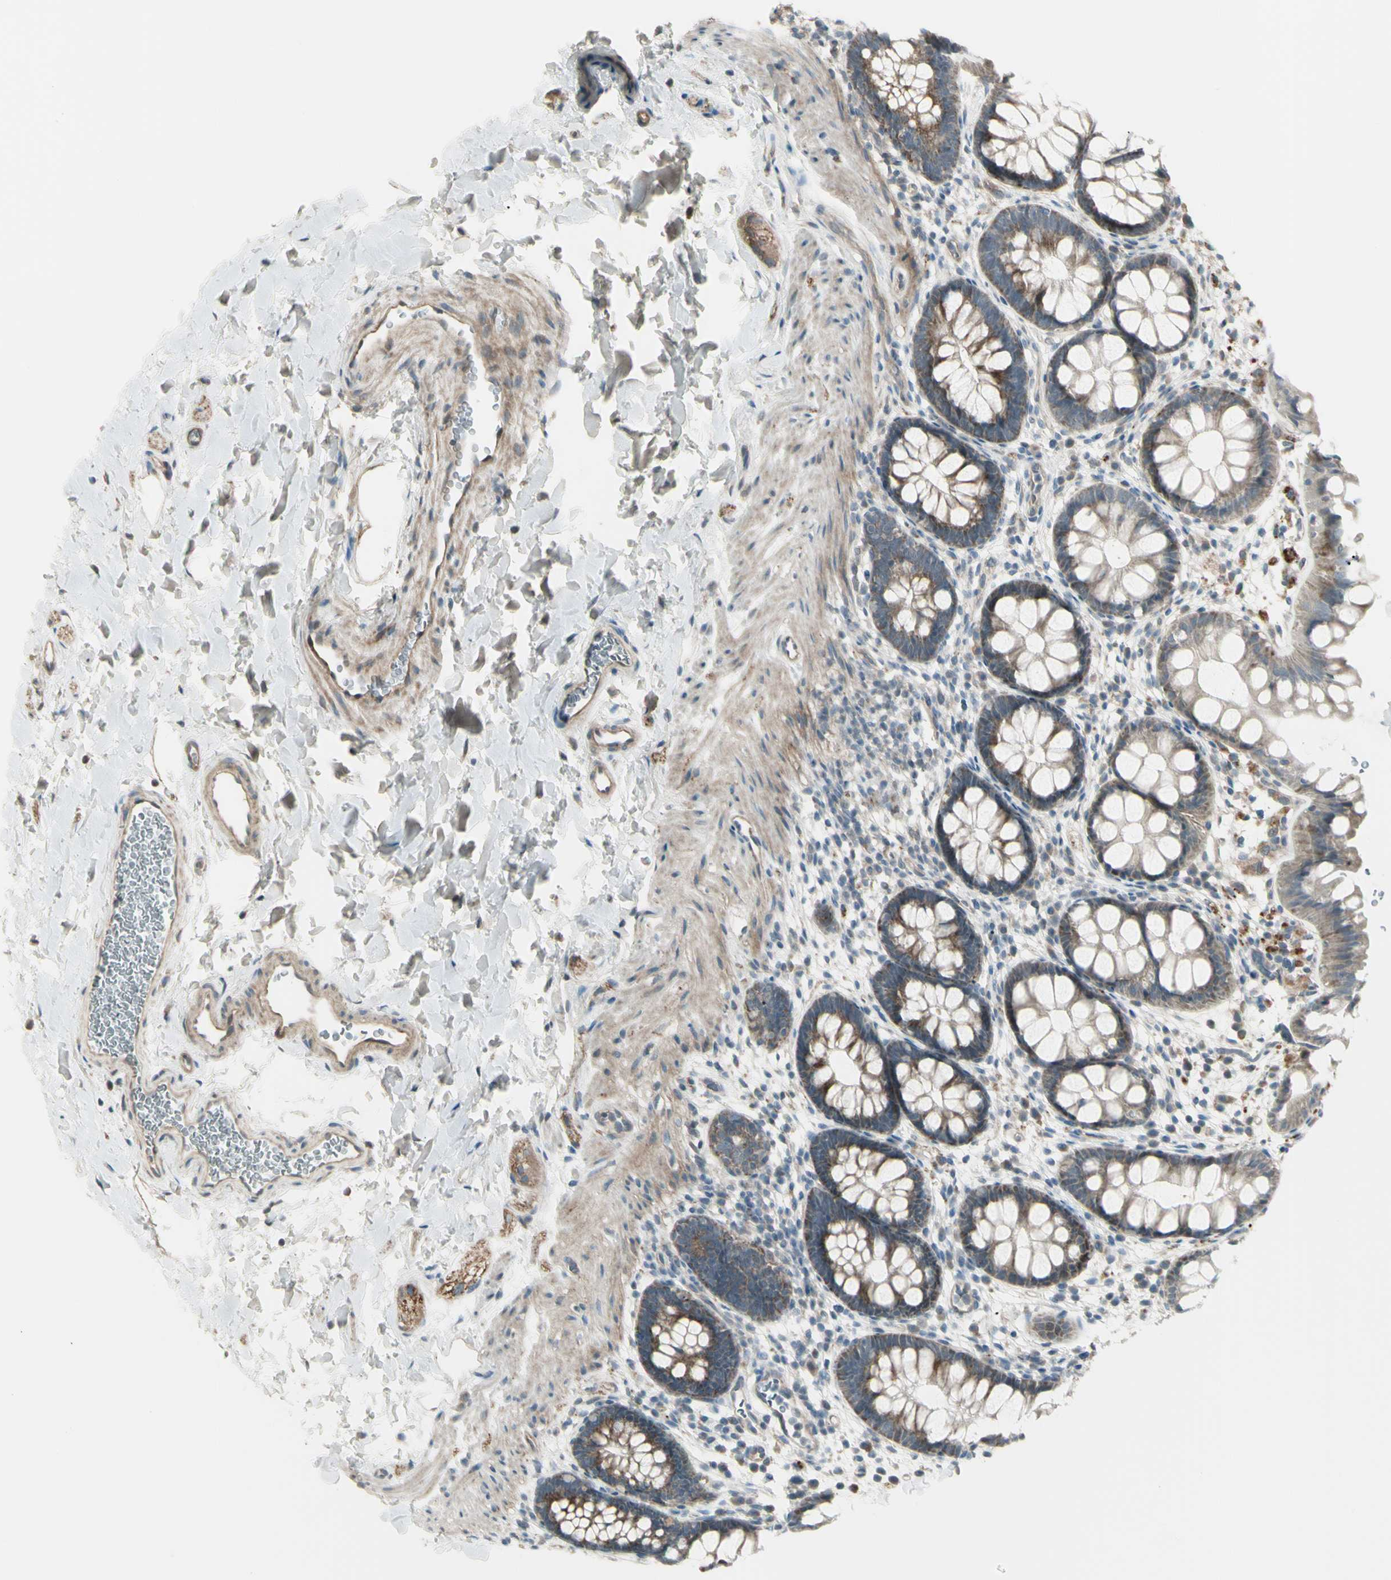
{"staining": {"intensity": "moderate", "quantity": ">75%", "location": "cytoplasmic/membranous"}, "tissue": "rectum", "cell_type": "Glandular cells", "image_type": "normal", "snomed": [{"axis": "morphology", "description": "Normal tissue, NOS"}, {"axis": "topography", "description": "Rectum"}], "caption": "A brown stain shows moderate cytoplasmic/membranous expression of a protein in glandular cells of benign human rectum. (DAB (3,3'-diaminobenzidine) = brown stain, brightfield microscopy at high magnification).", "gene": "OSTM1", "patient": {"sex": "female", "age": 24}}